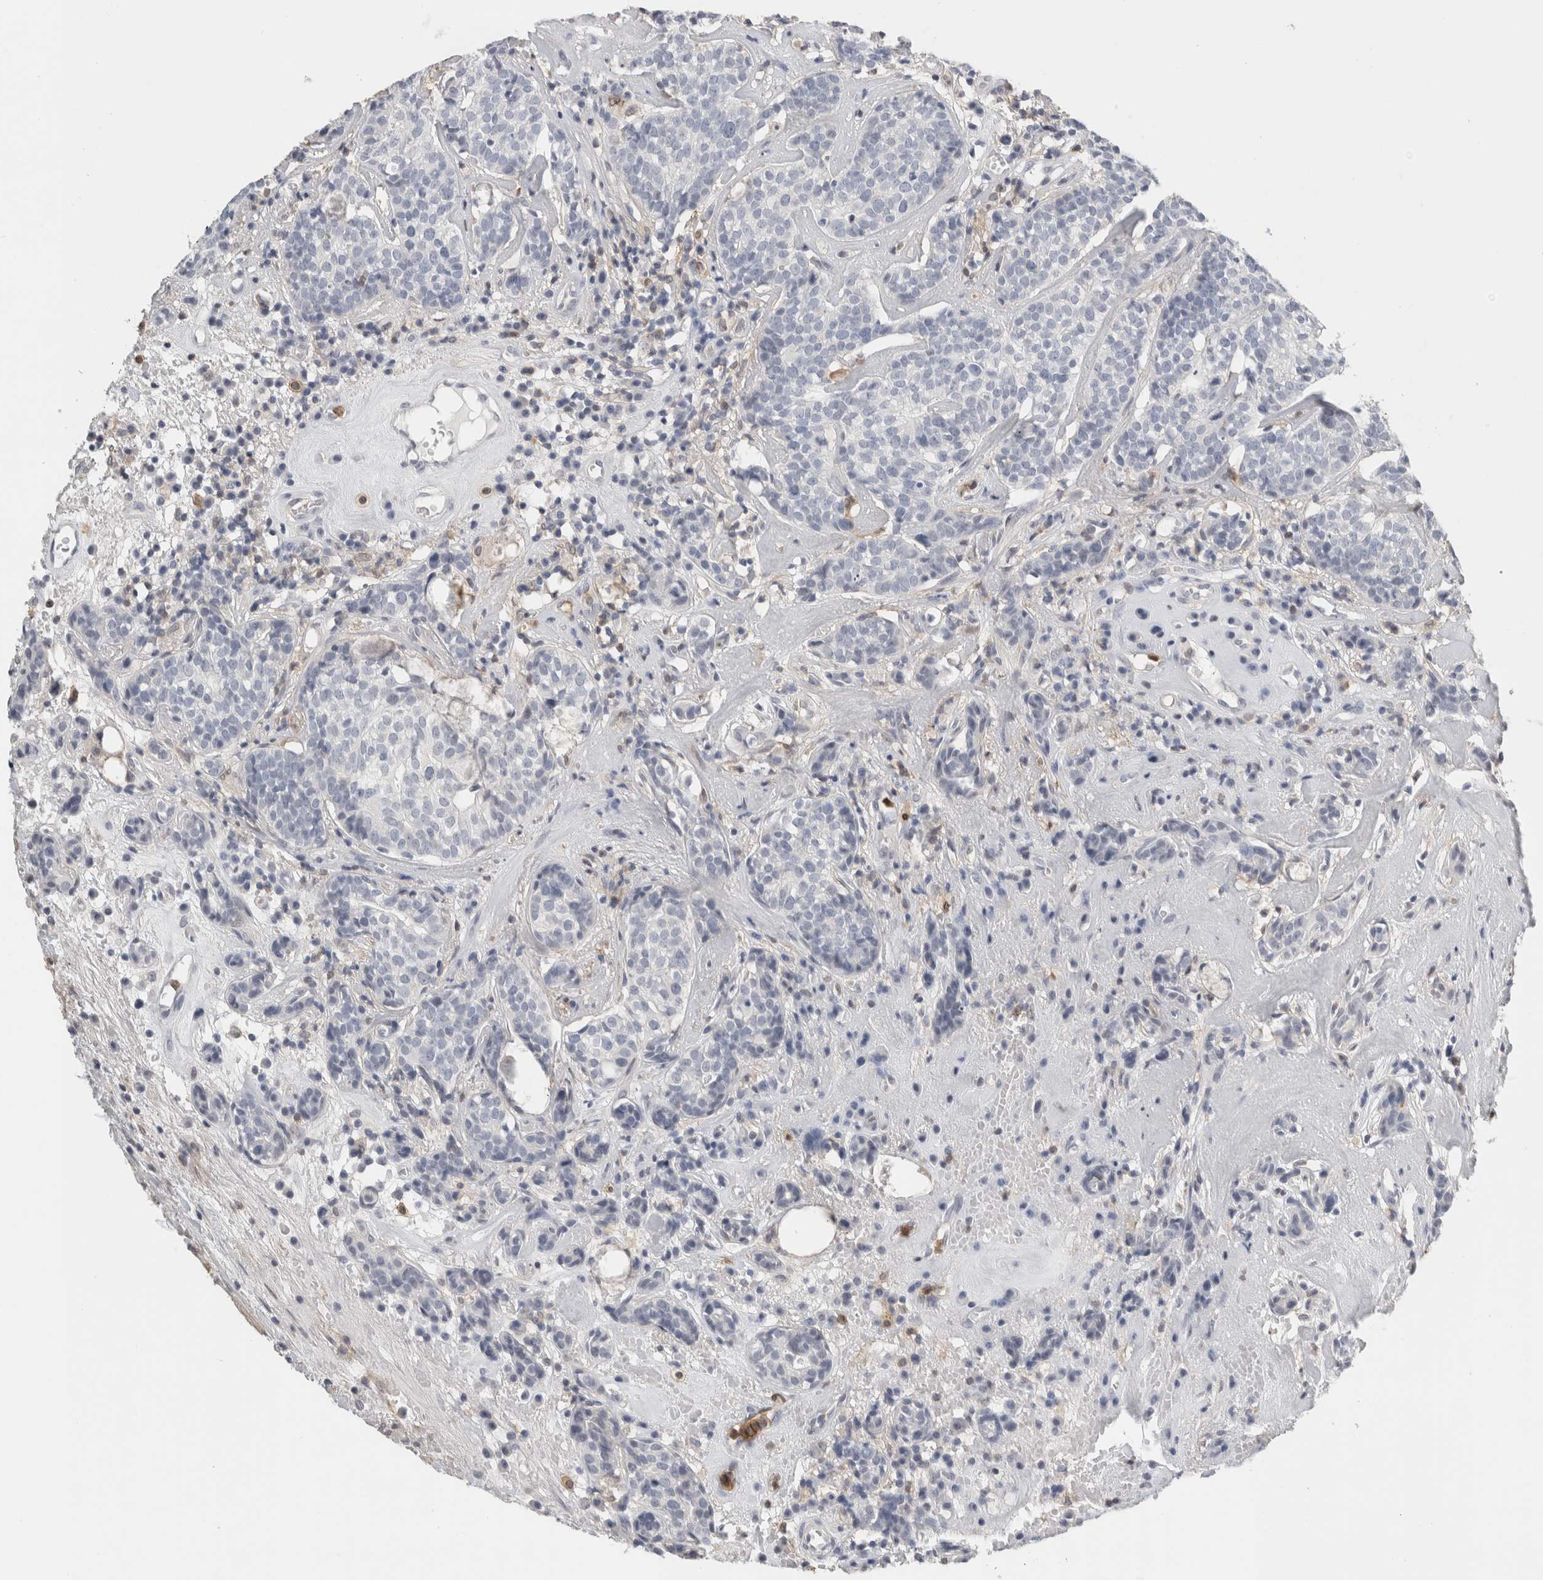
{"staining": {"intensity": "negative", "quantity": "none", "location": "none"}, "tissue": "head and neck cancer", "cell_type": "Tumor cells", "image_type": "cancer", "snomed": [{"axis": "morphology", "description": "Adenocarcinoma, NOS"}, {"axis": "topography", "description": "Salivary gland"}, {"axis": "topography", "description": "Head-Neck"}], "caption": "This is a image of immunohistochemistry (IHC) staining of adenocarcinoma (head and neck), which shows no expression in tumor cells.", "gene": "P2RY2", "patient": {"sex": "female", "age": 65}}